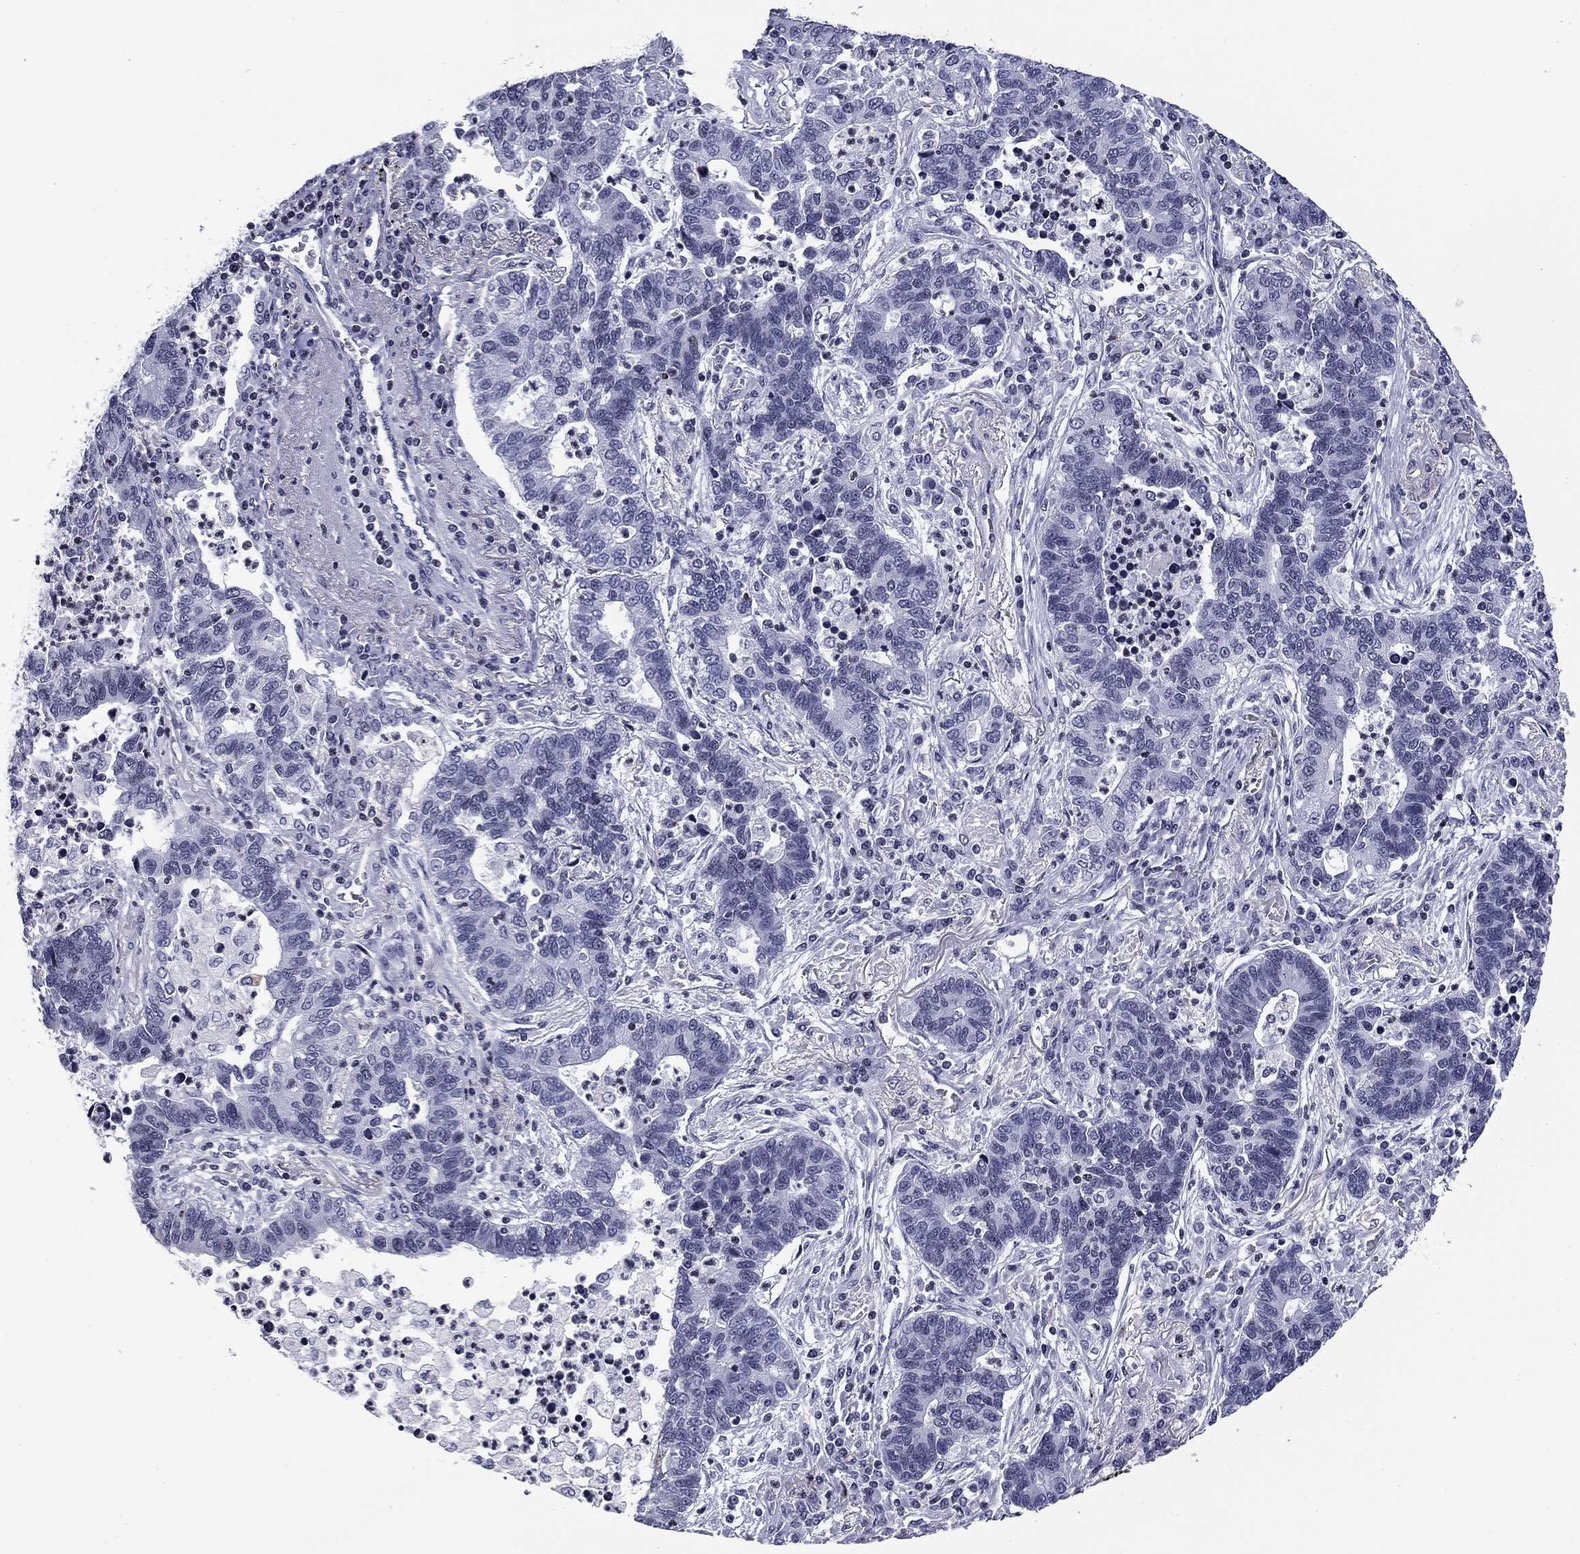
{"staining": {"intensity": "negative", "quantity": "none", "location": "none"}, "tissue": "lung cancer", "cell_type": "Tumor cells", "image_type": "cancer", "snomed": [{"axis": "morphology", "description": "Adenocarcinoma, NOS"}, {"axis": "topography", "description": "Lung"}], "caption": "Immunohistochemistry histopathology image of neoplastic tissue: human lung cancer stained with DAB reveals no significant protein staining in tumor cells.", "gene": "CCDC144A", "patient": {"sex": "female", "age": 57}}